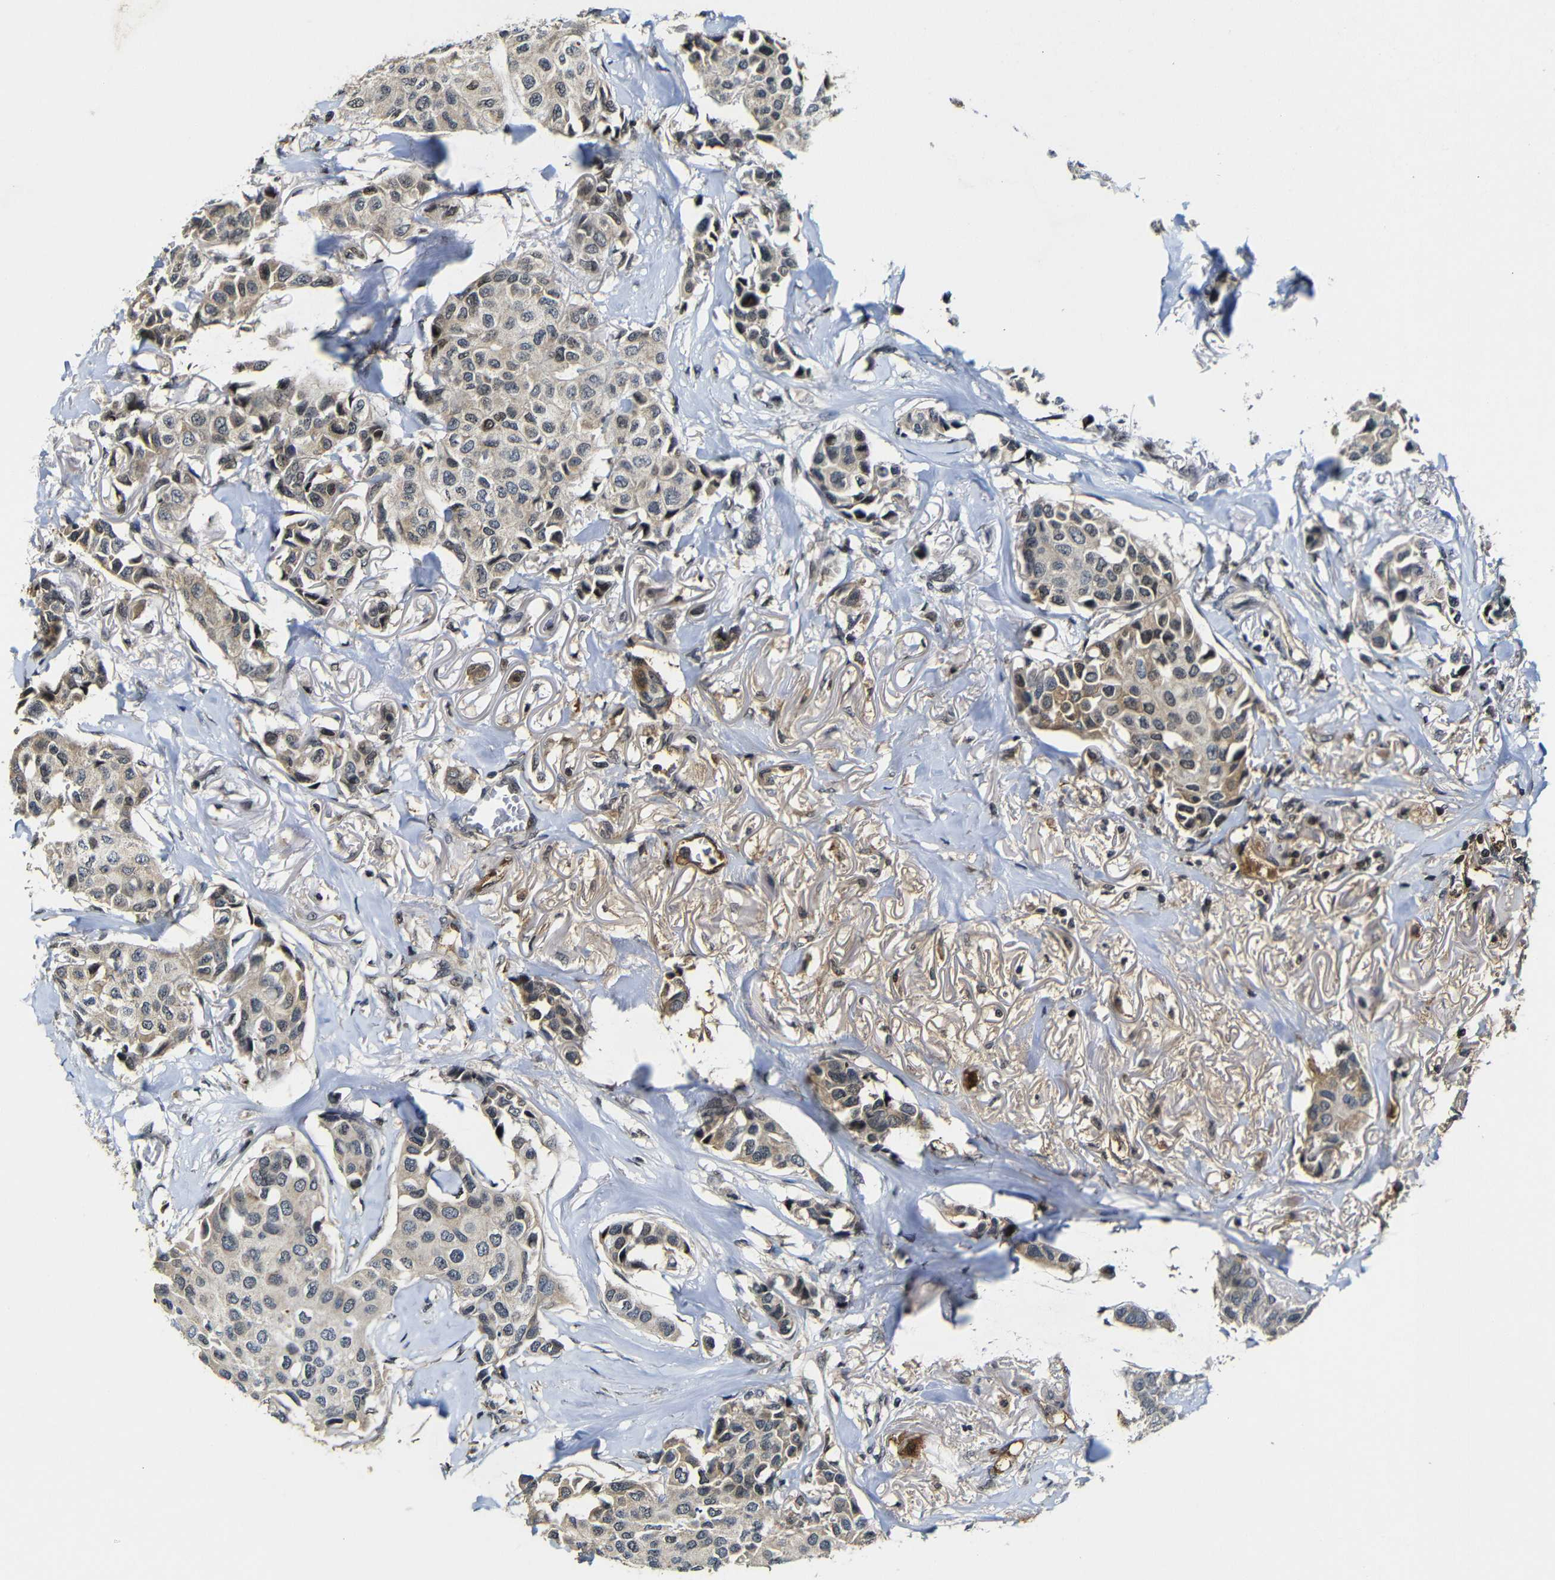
{"staining": {"intensity": "moderate", "quantity": "25%-75%", "location": "cytoplasmic/membranous,nuclear"}, "tissue": "breast cancer", "cell_type": "Tumor cells", "image_type": "cancer", "snomed": [{"axis": "morphology", "description": "Duct carcinoma"}, {"axis": "topography", "description": "Breast"}], "caption": "This histopathology image shows immunohistochemistry (IHC) staining of human breast invasive ductal carcinoma, with medium moderate cytoplasmic/membranous and nuclear expression in about 25%-75% of tumor cells.", "gene": "MYC", "patient": {"sex": "female", "age": 80}}